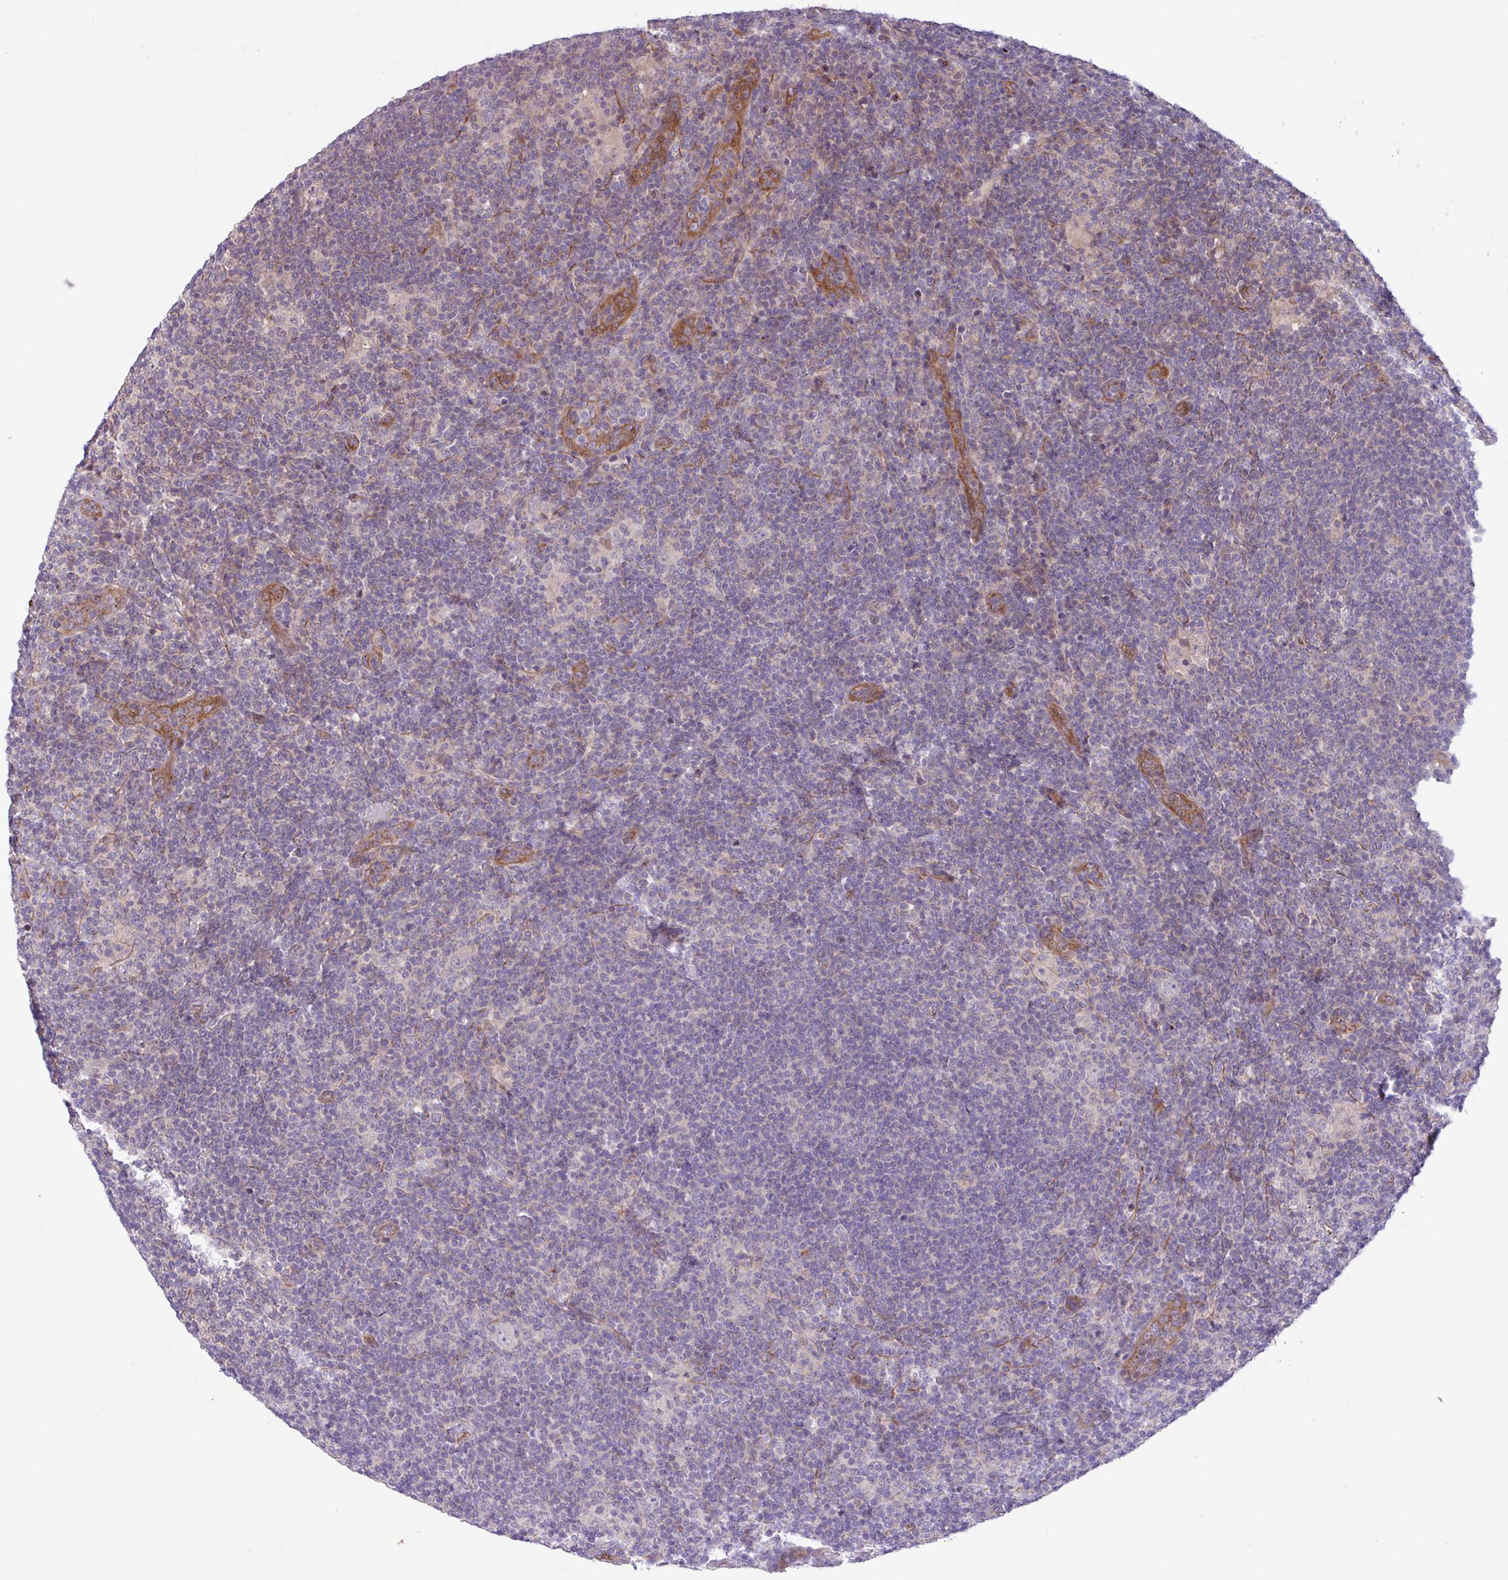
{"staining": {"intensity": "negative", "quantity": "none", "location": "none"}, "tissue": "lymphoma", "cell_type": "Tumor cells", "image_type": "cancer", "snomed": [{"axis": "morphology", "description": "Hodgkin's disease, NOS"}, {"axis": "topography", "description": "Lymph node"}], "caption": "Image shows no significant protein expression in tumor cells of lymphoma.", "gene": "RAD21L1", "patient": {"sex": "female", "age": 57}}